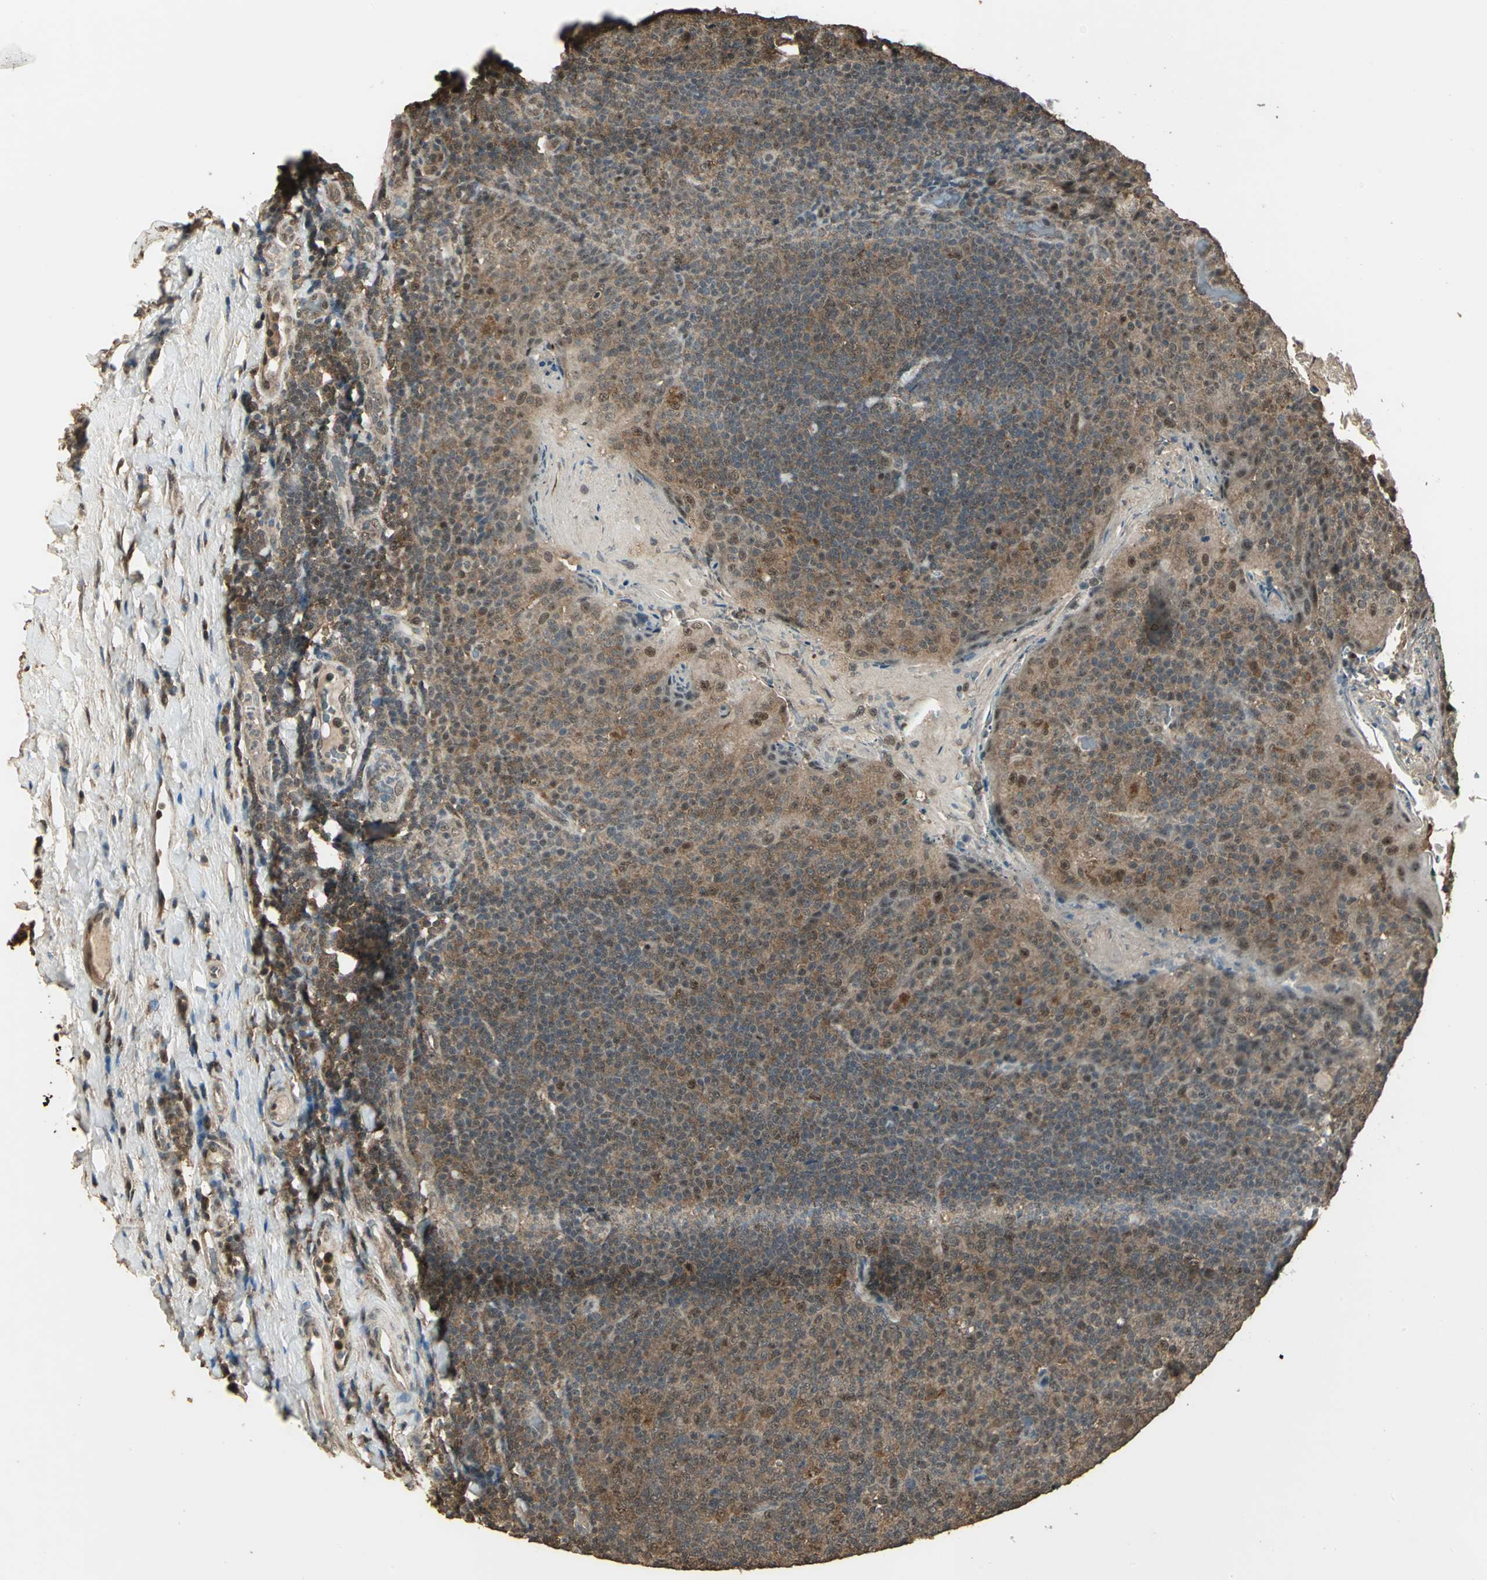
{"staining": {"intensity": "moderate", "quantity": ">75%", "location": "cytoplasmic/membranous"}, "tissue": "tonsil", "cell_type": "Germinal center cells", "image_type": "normal", "snomed": [{"axis": "morphology", "description": "Normal tissue, NOS"}, {"axis": "topography", "description": "Tonsil"}], "caption": "Germinal center cells exhibit moderate cytoplasmic/membranous staining in about >75% of cells in unremarkable tonsil.", "gene": "UCHL5", "patient": {"sex": "male", "age": 17}}